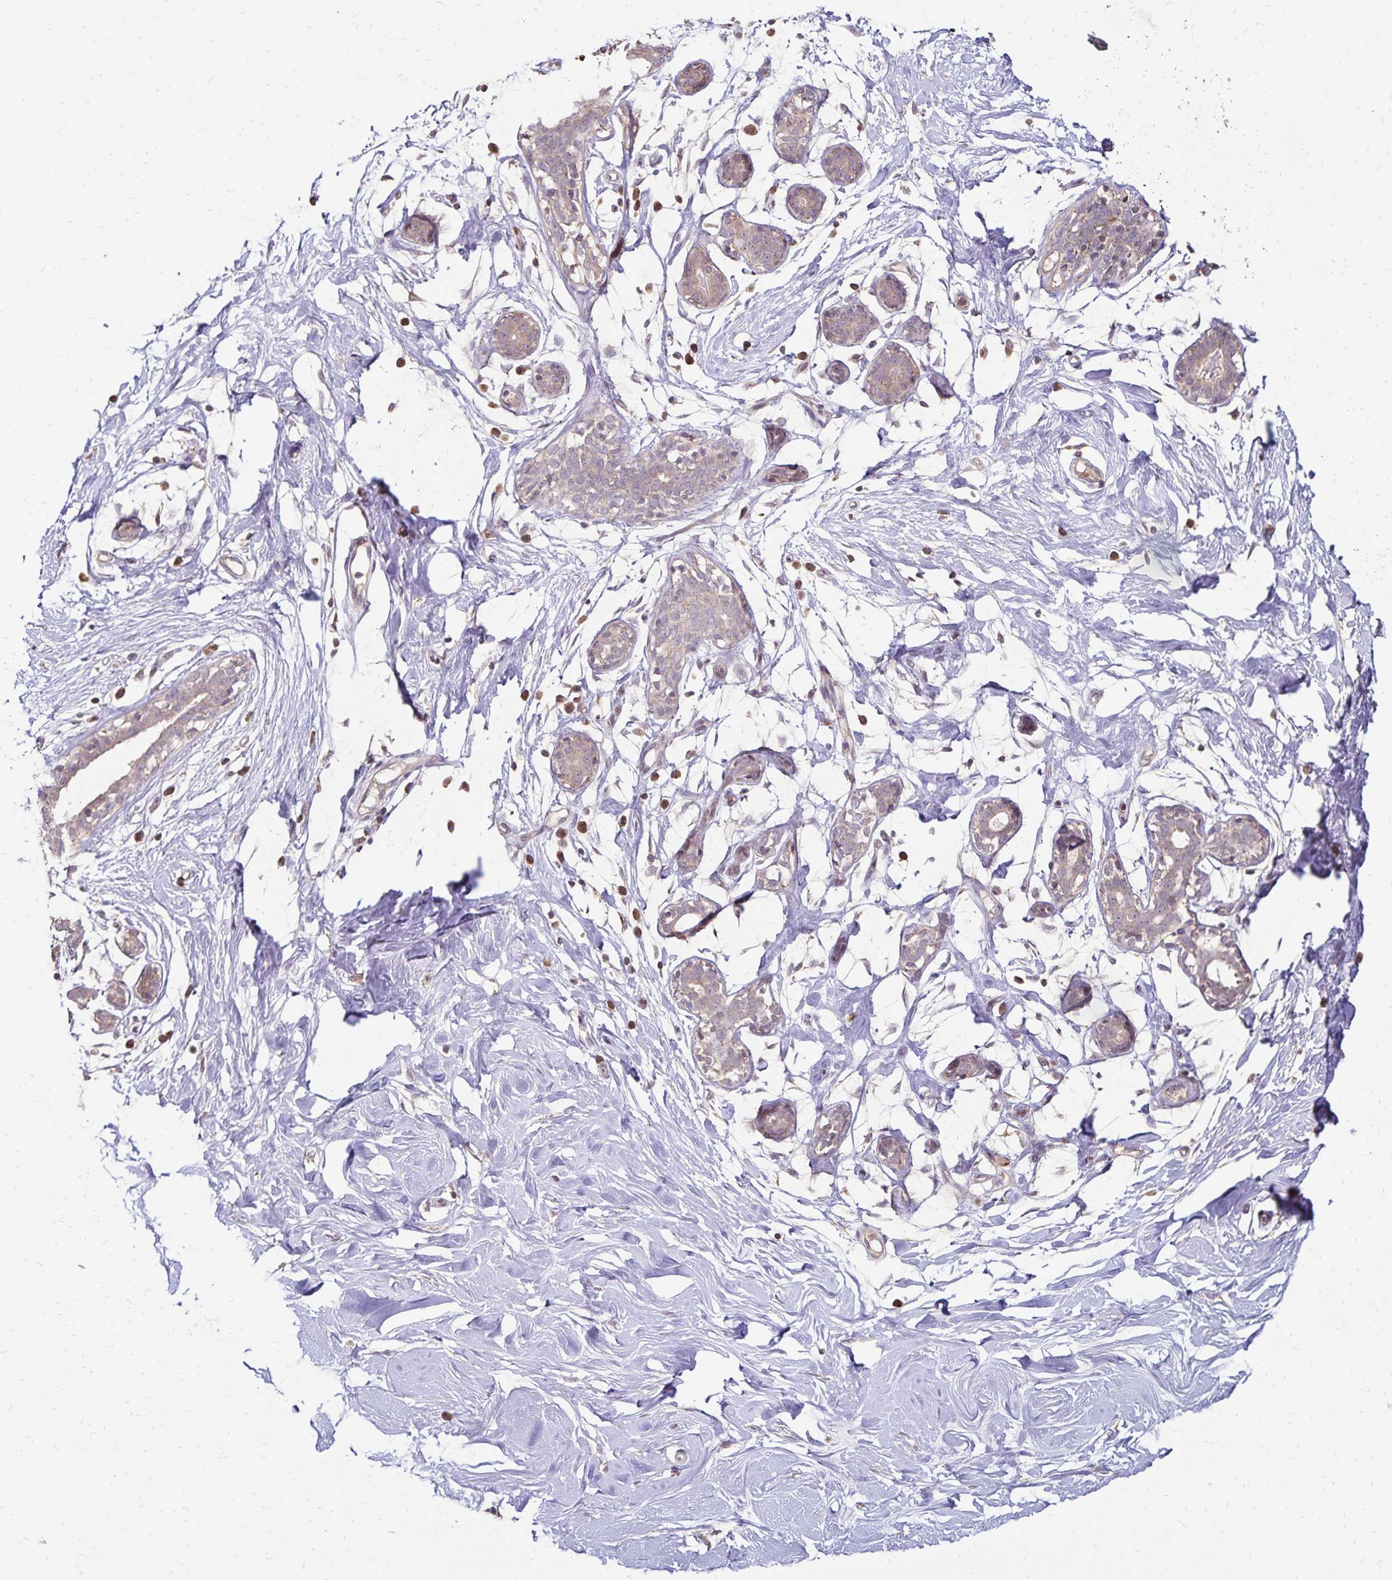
{"staining": {"intensity": "negative", "quantity": "none", "location": "none"}, "tissue": "breast", "cell_type": "Adipocytes", "image_type": "normal", "snomed": [{"axis": "morphology", "description": "Normal tissue, NOS"}, {"axis": "topography", "description": "Breast"}], "caption": "Immunohistochemistry image of benign breast: human breast stained with DAB demonstrates no significant protein expression in adipocytes.", "gene": "EMC10", "patient": {"sex": "female", "age": 27}}